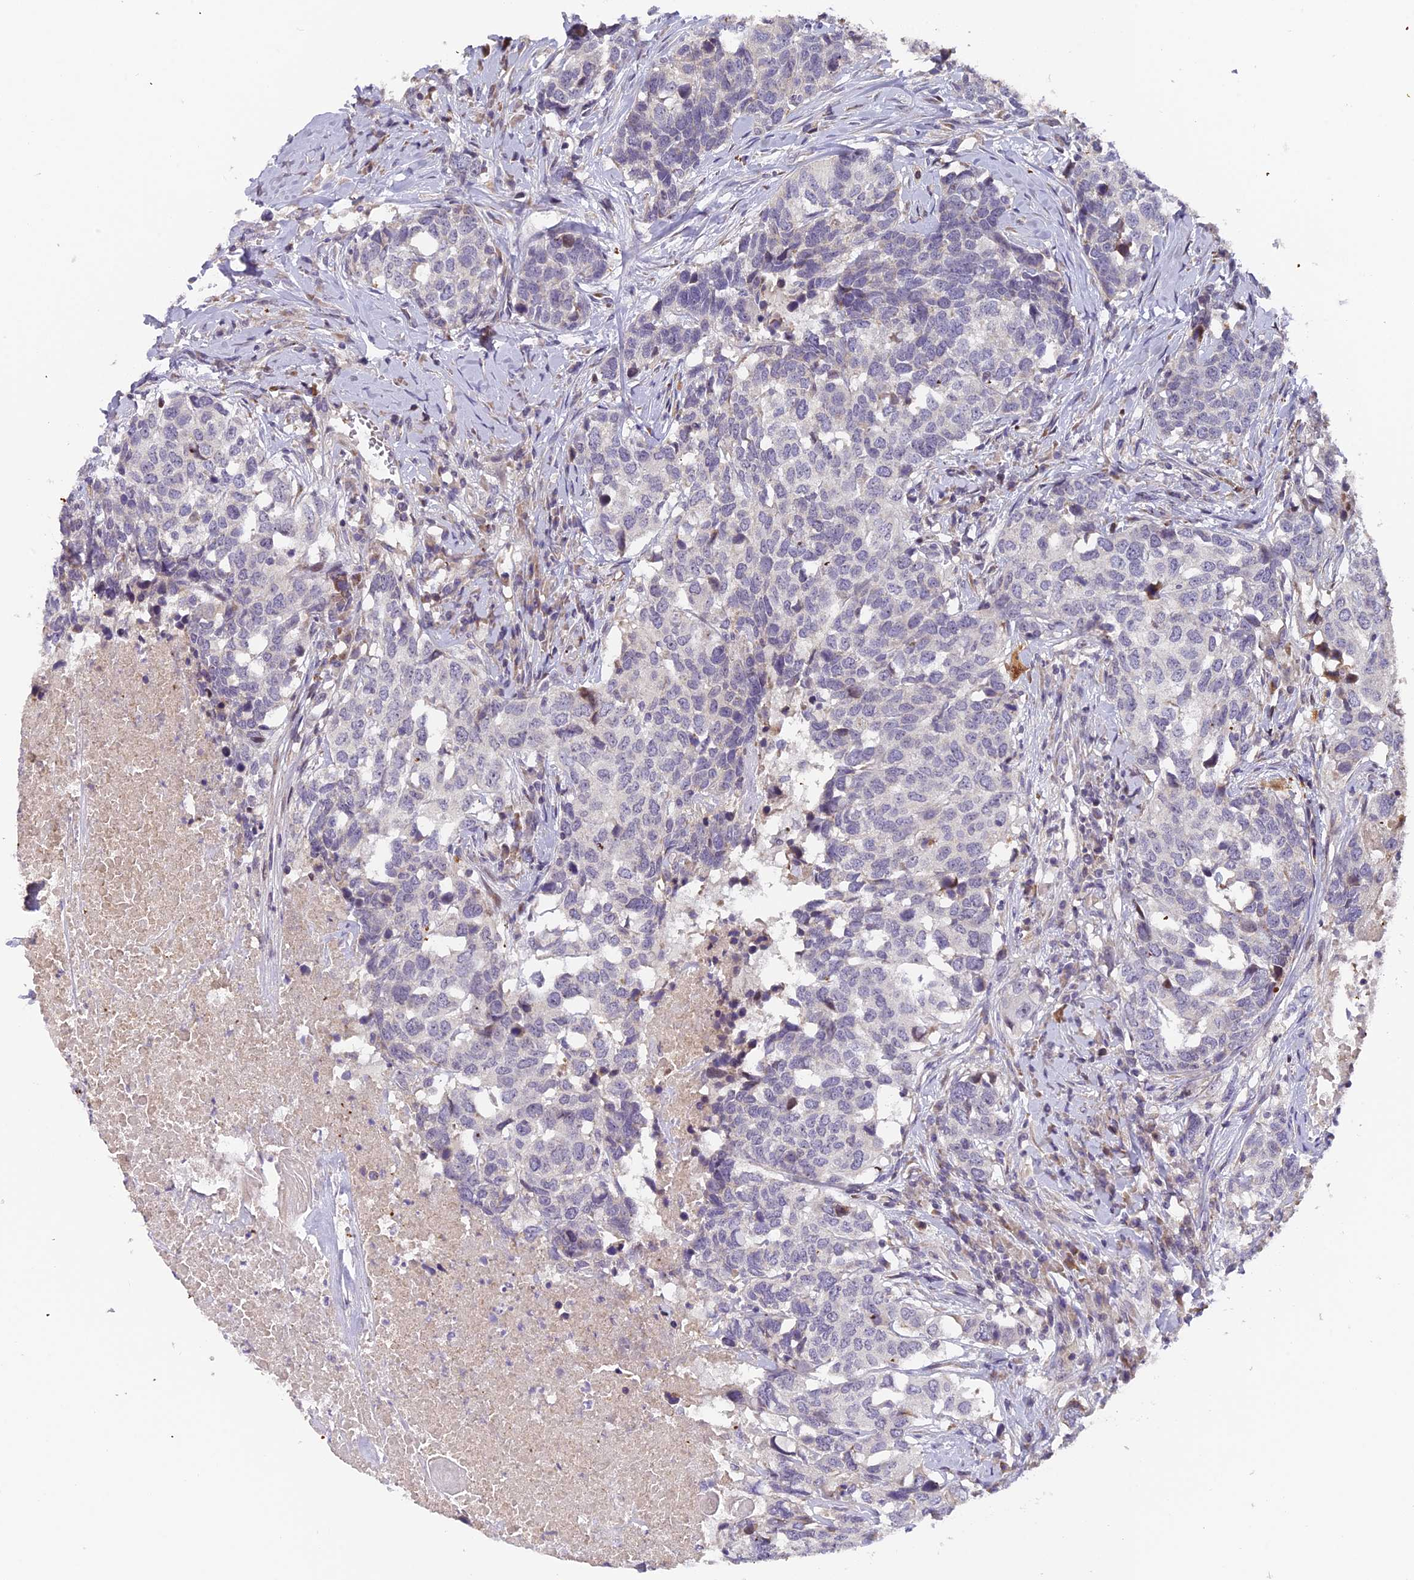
{"staining": {"intensity": "negative", "quantity": "none", "location": "none"}, "tissue": "head and neck cancer", "cell_type": "Tumor cells", "image_type": "cancer", "snomed": [{"axis": "morphology", "description": "Squamous cell carcinoma, NOS"}, {"axis": "topography", "description": "Head-Neck"}], "caption": "The immunohistochemistry (IHC) micrograph has no significant staining in tumor cells of head and neck cancer tissue.", "gene": "RAB28", "patient": {"sex": "male", "age": 66}}